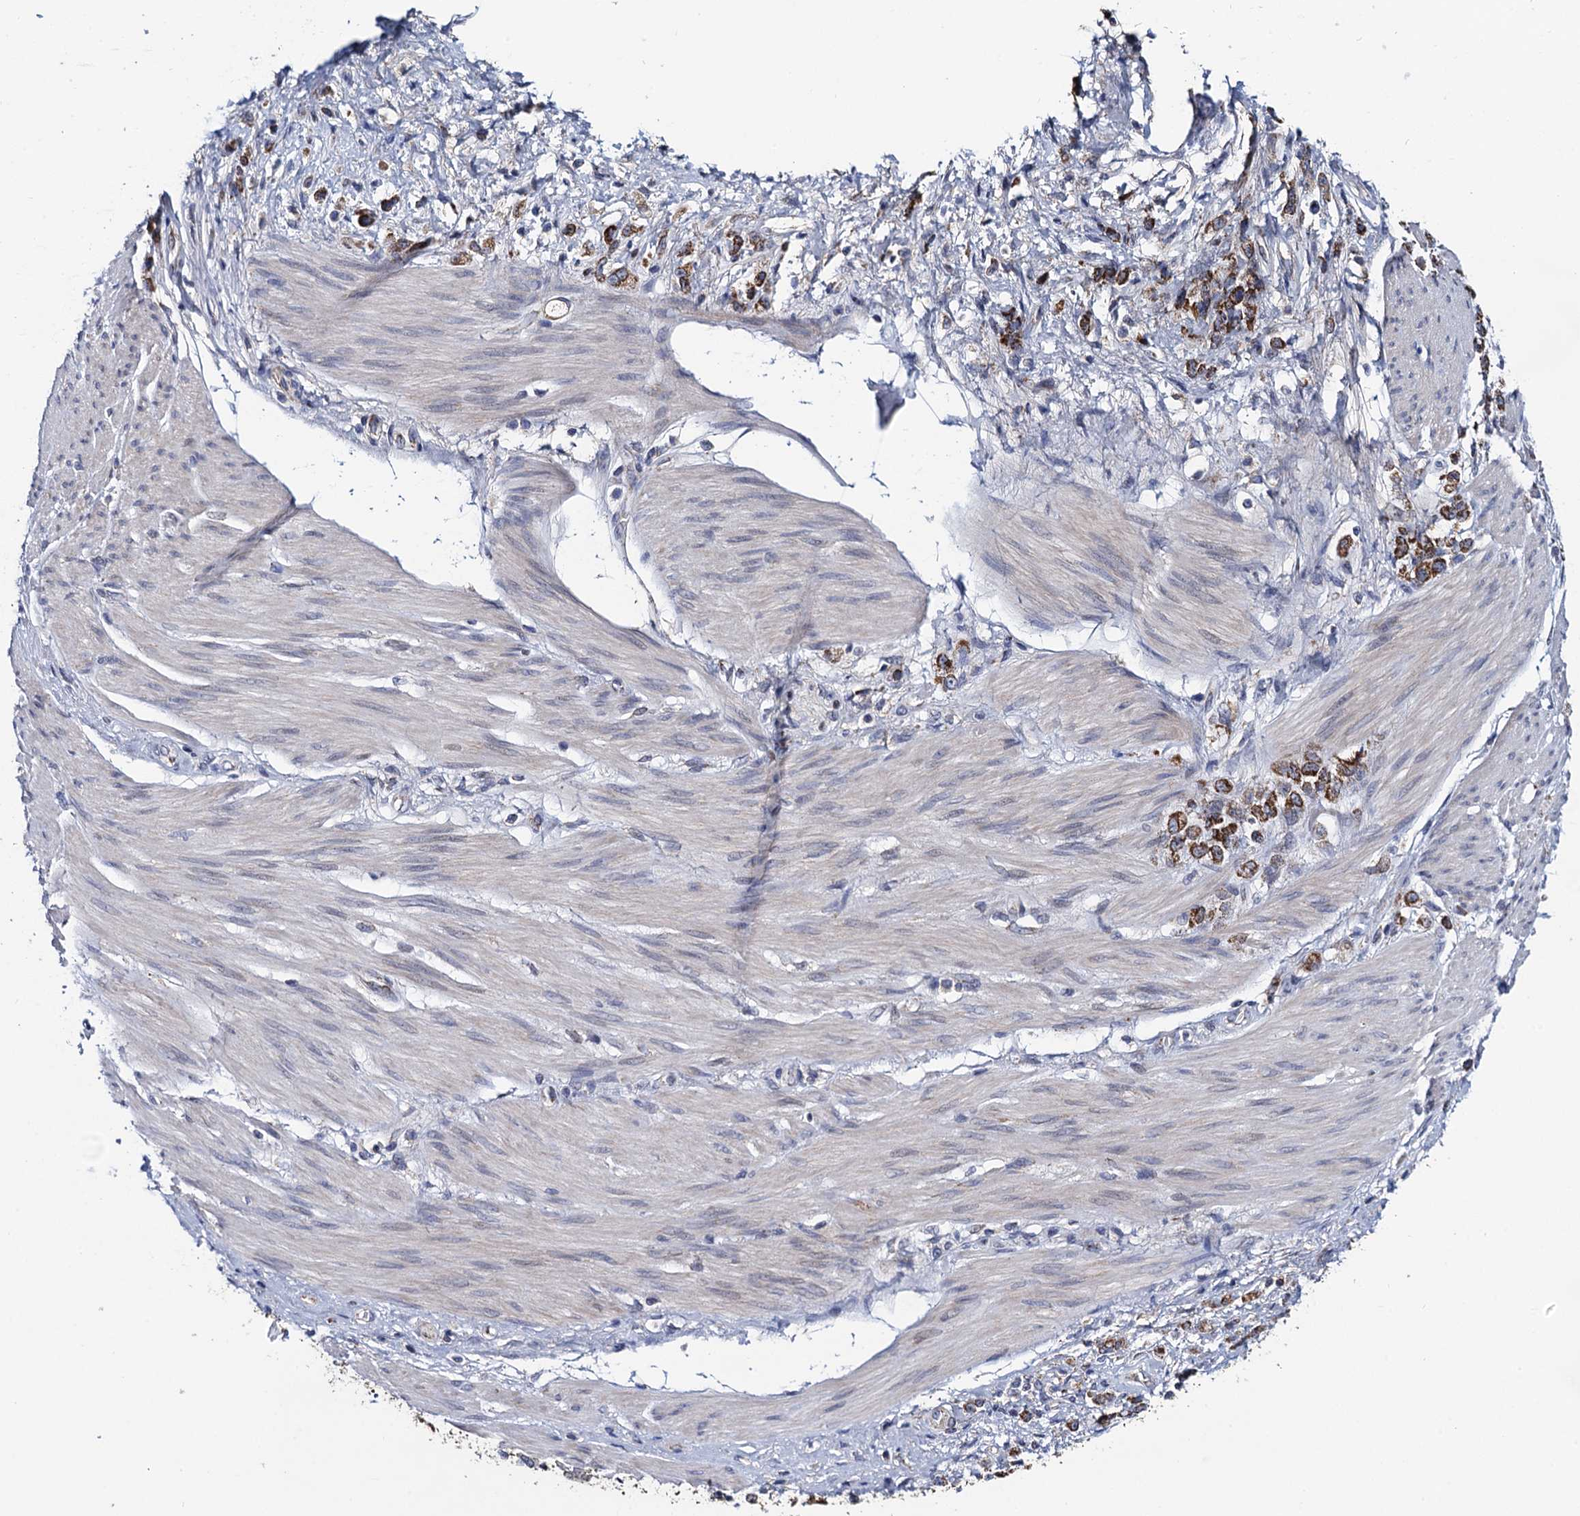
{"staining": {"intensity": "moderate", "quantity": ">75%", "location": "cytoplasmic/membranous"}, "tissue": "stomach cancer", "cell_type": "Tumor cells", "image_type": "cancer", "snomed": [{"axis": "morphology", "description": "Adenocarcinoma, NOS"}, {"axis": "topography", "description": "Stomach"}], "caption": "About >75% of tumor cells in stomach adenocarcinoma demonstrate moderate cytoplasmic/membranous protein expression as visualized by brown immunohistochemical staining.", "gene": "PTCD3", "patient": {"sex": "female", "age": 60}}